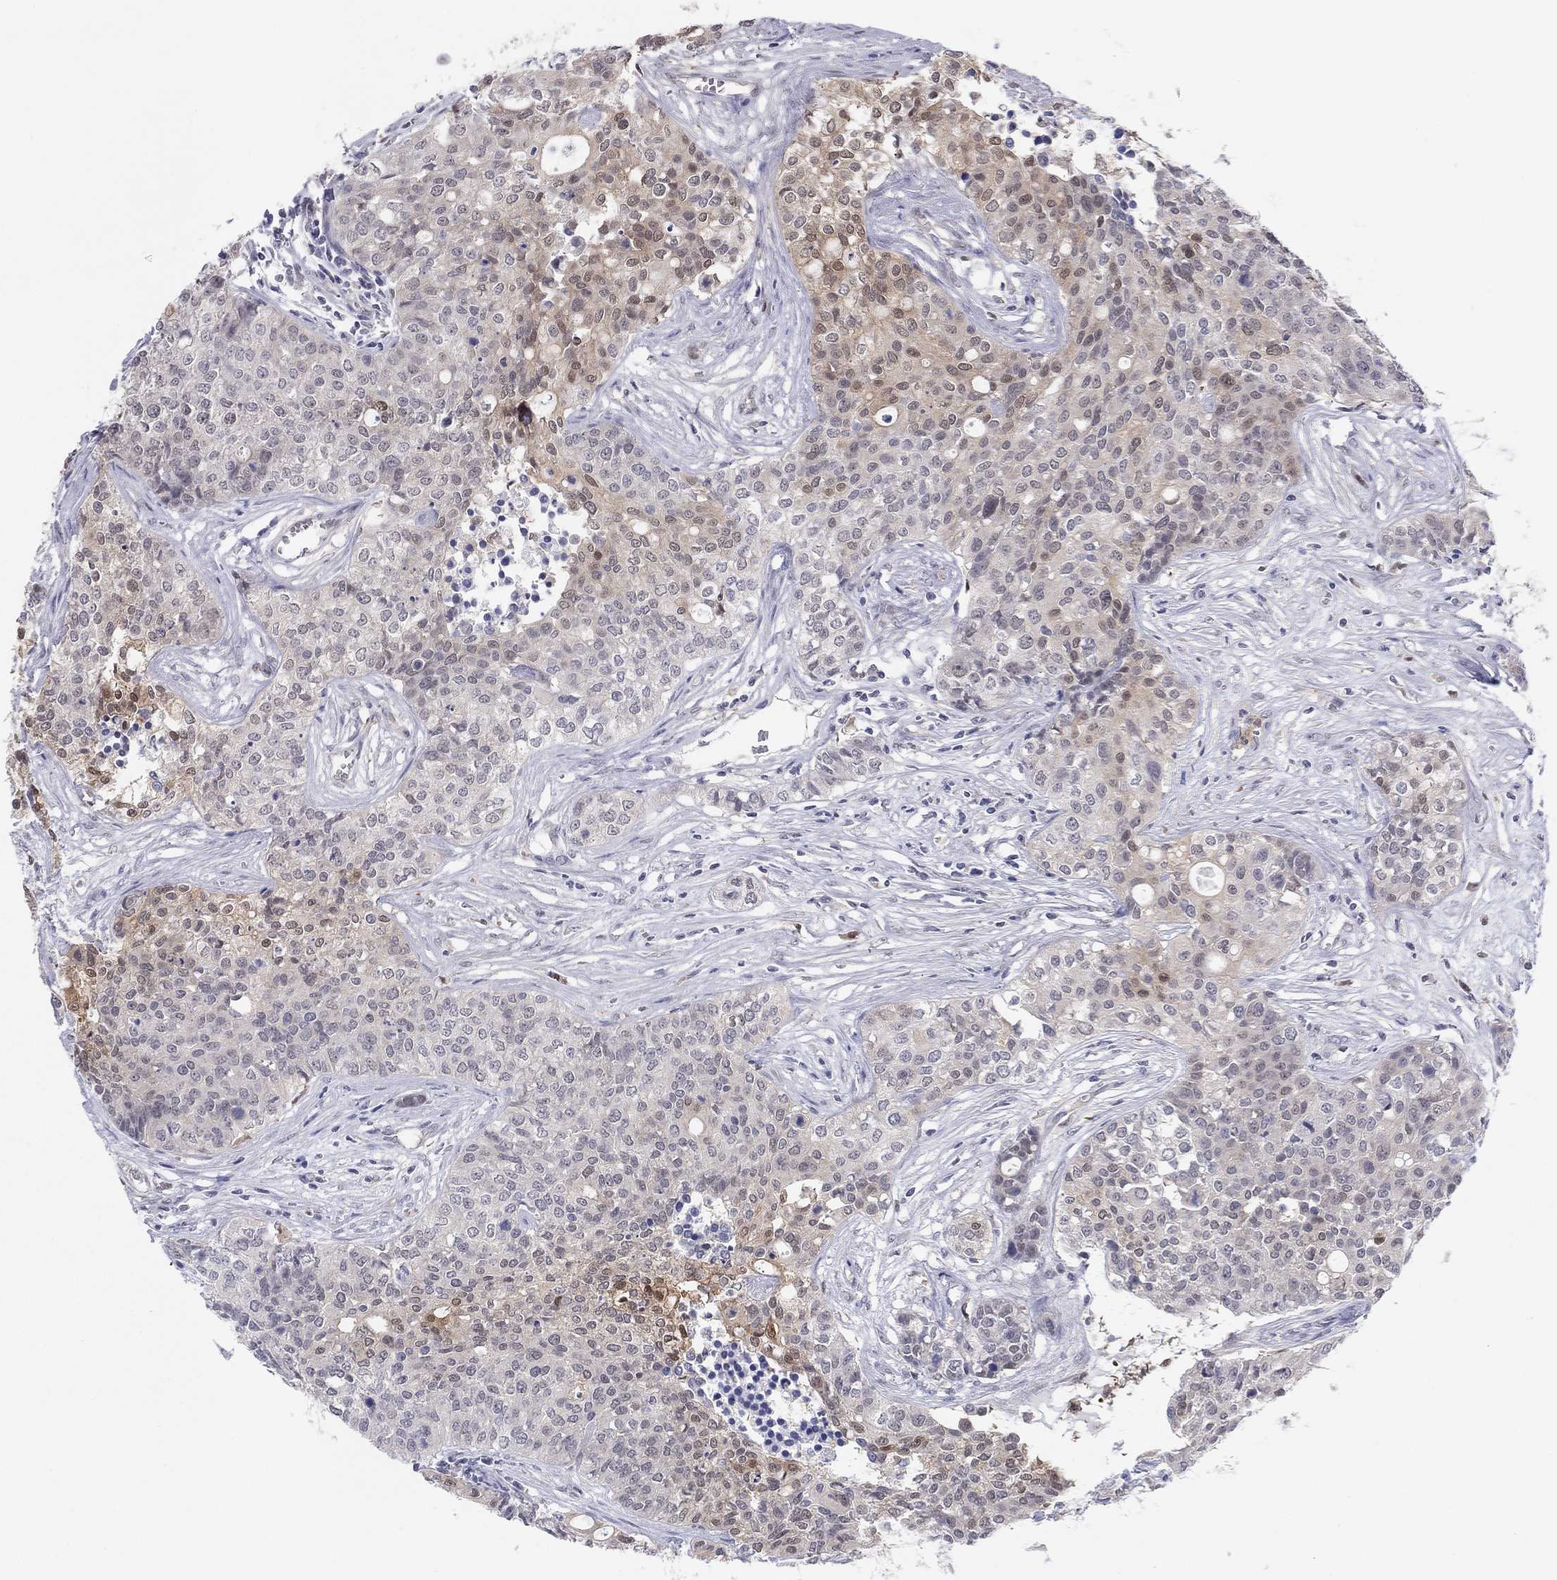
{"staining": {"intensity": "weak", "quantity": "25%-75%", "location": "cytoplasmic/membranous"}, "tissue": "carcinoid", "cell_type": "Tumor cells", "image_type": "cancer", "snomed": [{"axis": "morphology", "description": "Carcinoid, malignant, NOS"}, {"axis": "topography", "description": "Colon"}], "caption": "The histopathology image displays staining of carcinoid, revealing weak cytoplasmic/membranous protein positivity (brown color) within tumor cells.", "gene": "PDXK", "patient": {"sex": "male", "age": 81}}